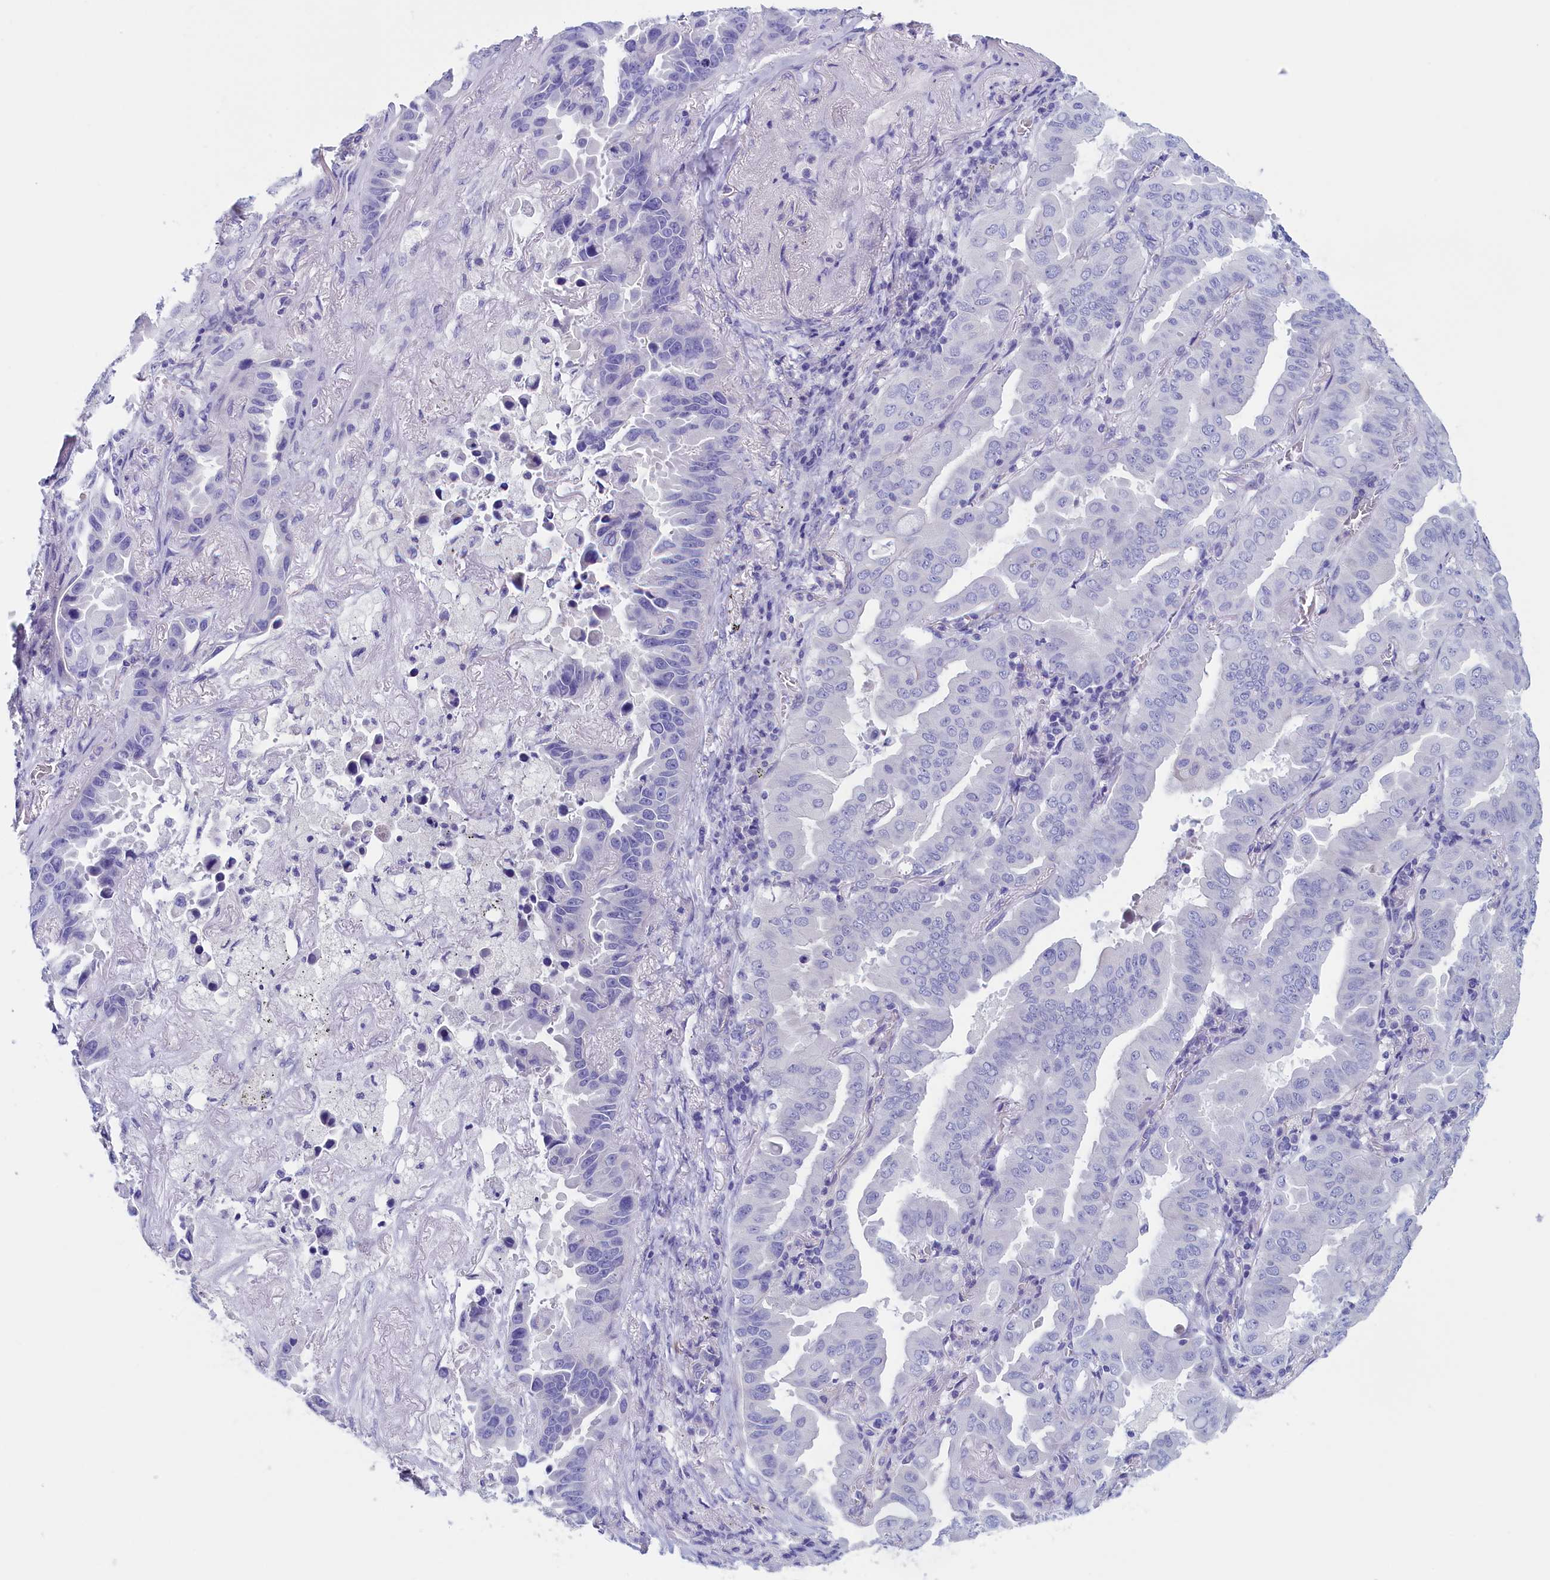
{"staining": {"intensity": "negative", "quantity": "none", "location": "none"}, "tissue": "lung cancer", "cell_type": "Tumor cells", "image_type": "cancer", "snomed": [{"axis": "morphology", "description": "Adenocarcinoma, NOS"}, {"axis": "topography", "description": "Lung"}], "caption": "Lung adenocarcinoma was stained to show a protein in brown. There is no significant positivity in tumor cells.", "gene": "ANKRD2", "patient": {"sex": "male", "age": 64}}